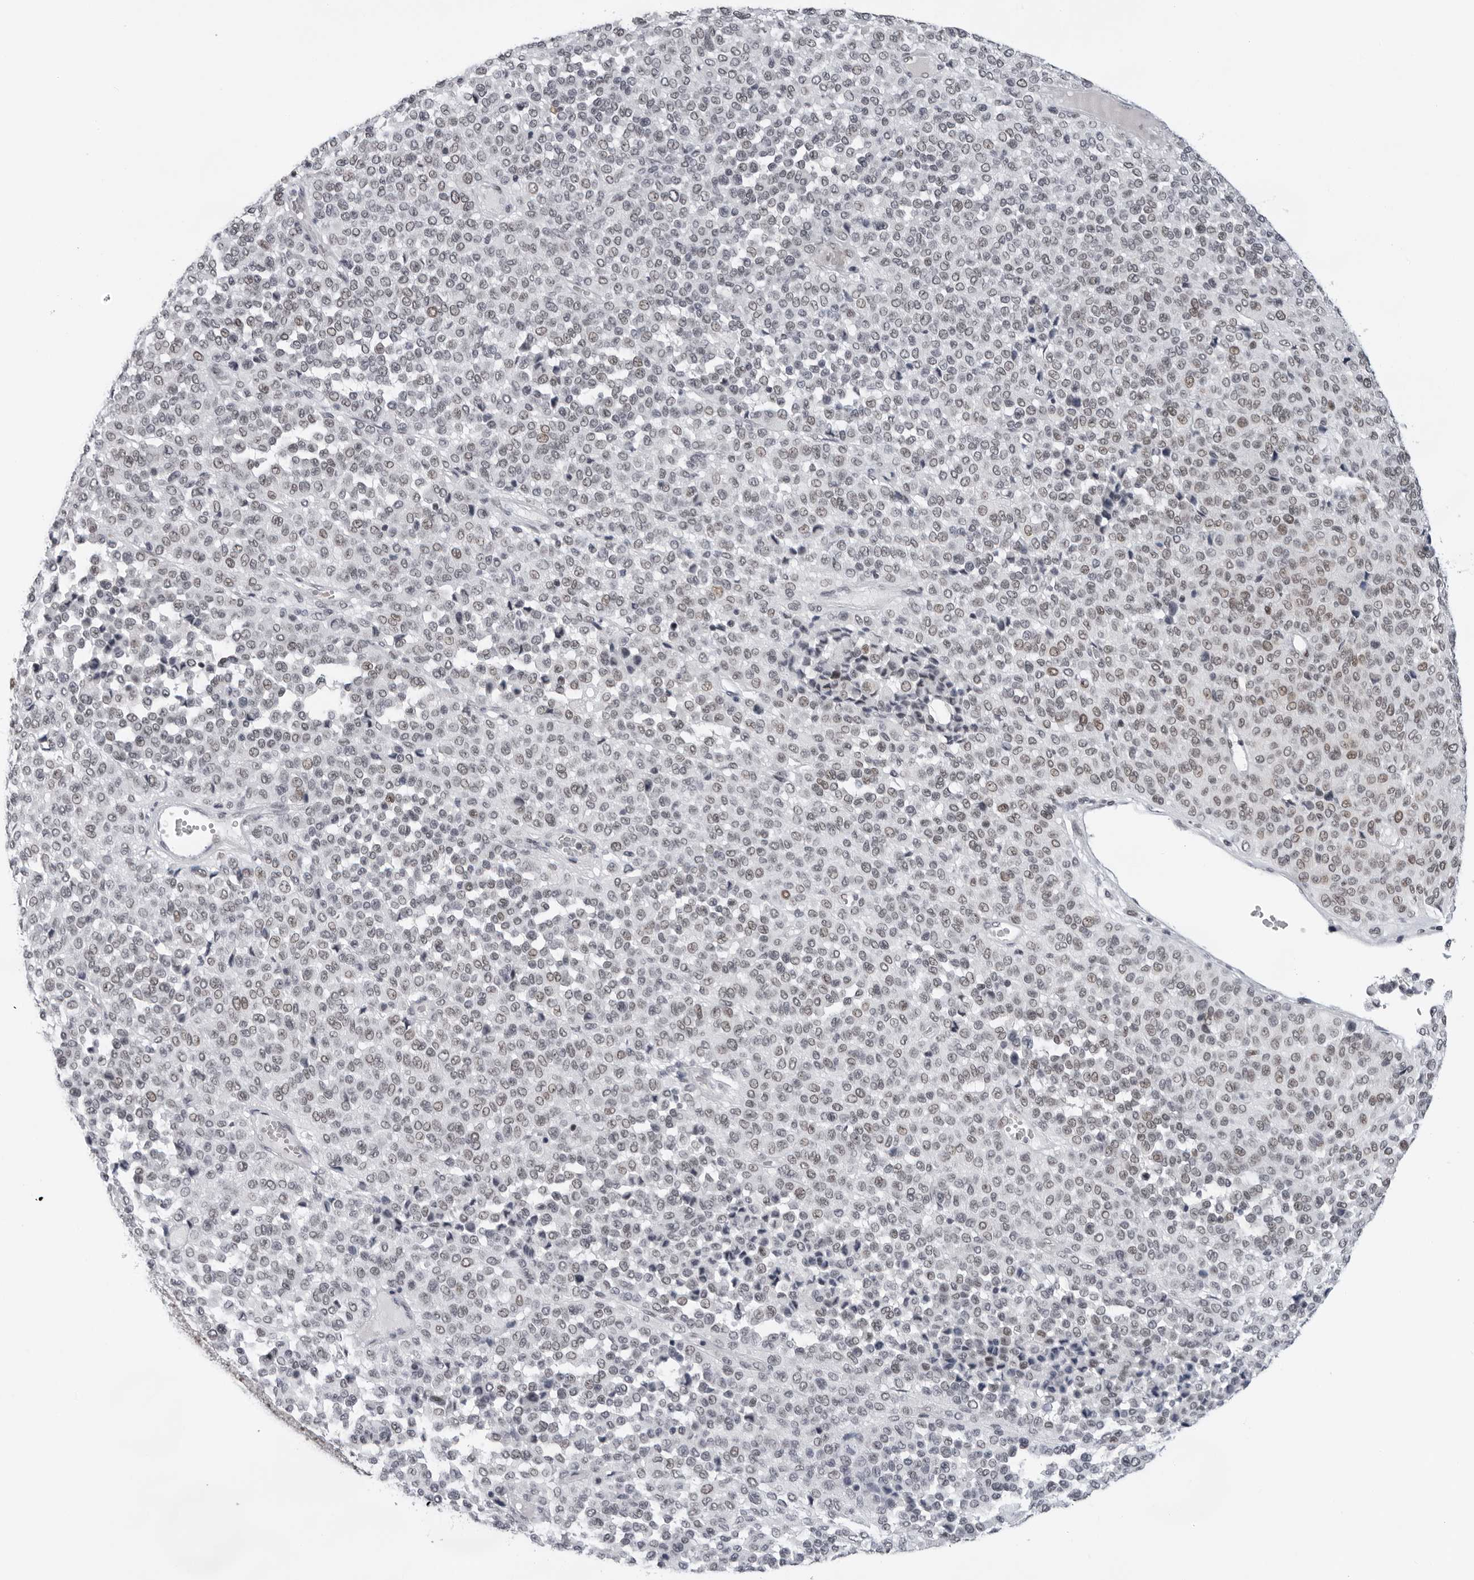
{"staining": {"intensity": "weak", "quantity": "25%-75%", "location": "nuclear"}, "tissue": "melanoma", "cell_type": "Tumor cells", "image_type": "cancer", "snomed": [{"axis": "morphology", "description": "Malignant melanoma, Metastatic site"}, {"axis": "topography", "description": "Pancreas"}], "caption": "Weak nuclear positivity is appreciated in approximately 25%-75% of tumor cells in malignant melanoma (metastatic site).", "gene": "USP1", "patient": {"sex": "female", "age": 30}}